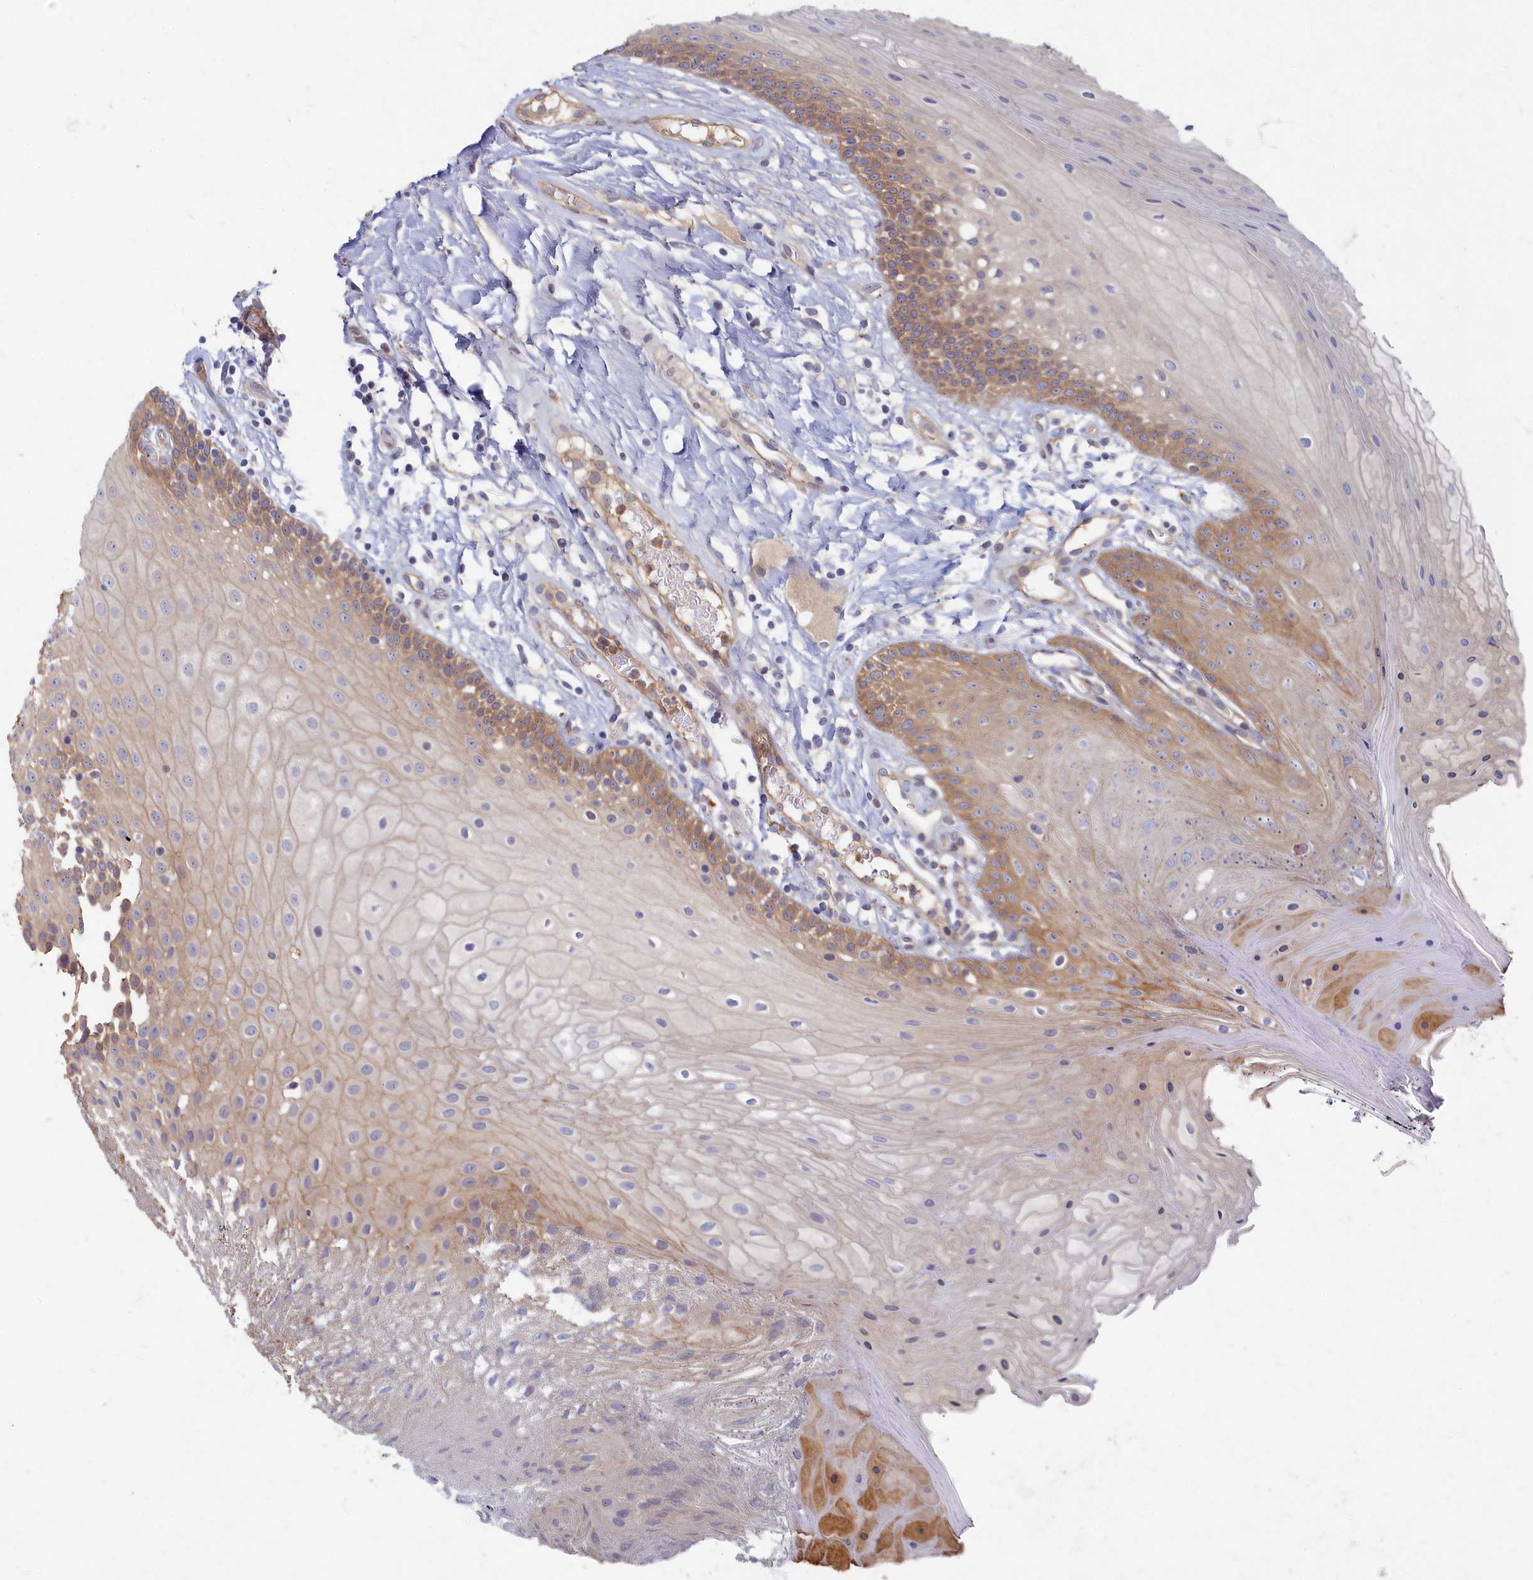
{"staining": {"intensity": "moderate", "quantity": "25%-75%", "location": "cytoplasmic/membranous"}, "tissue": "oral mucosa", "cell_type": "Squamous epithelial cells", "image_type": "normal", "snomed": [{"axis": "morphology", "description": "Normal tissue, NOS"}, {"axis": "topography", "description": "Oral tissue"}], "caption": "Protein expression analysis of benign oral mucosa displays moderate cytoplasmic/membranous staining in about 25%-75% of squamous epithelial cells.", "gene": "PSMG2", "patient": {"sex": "female", "age": 80}}